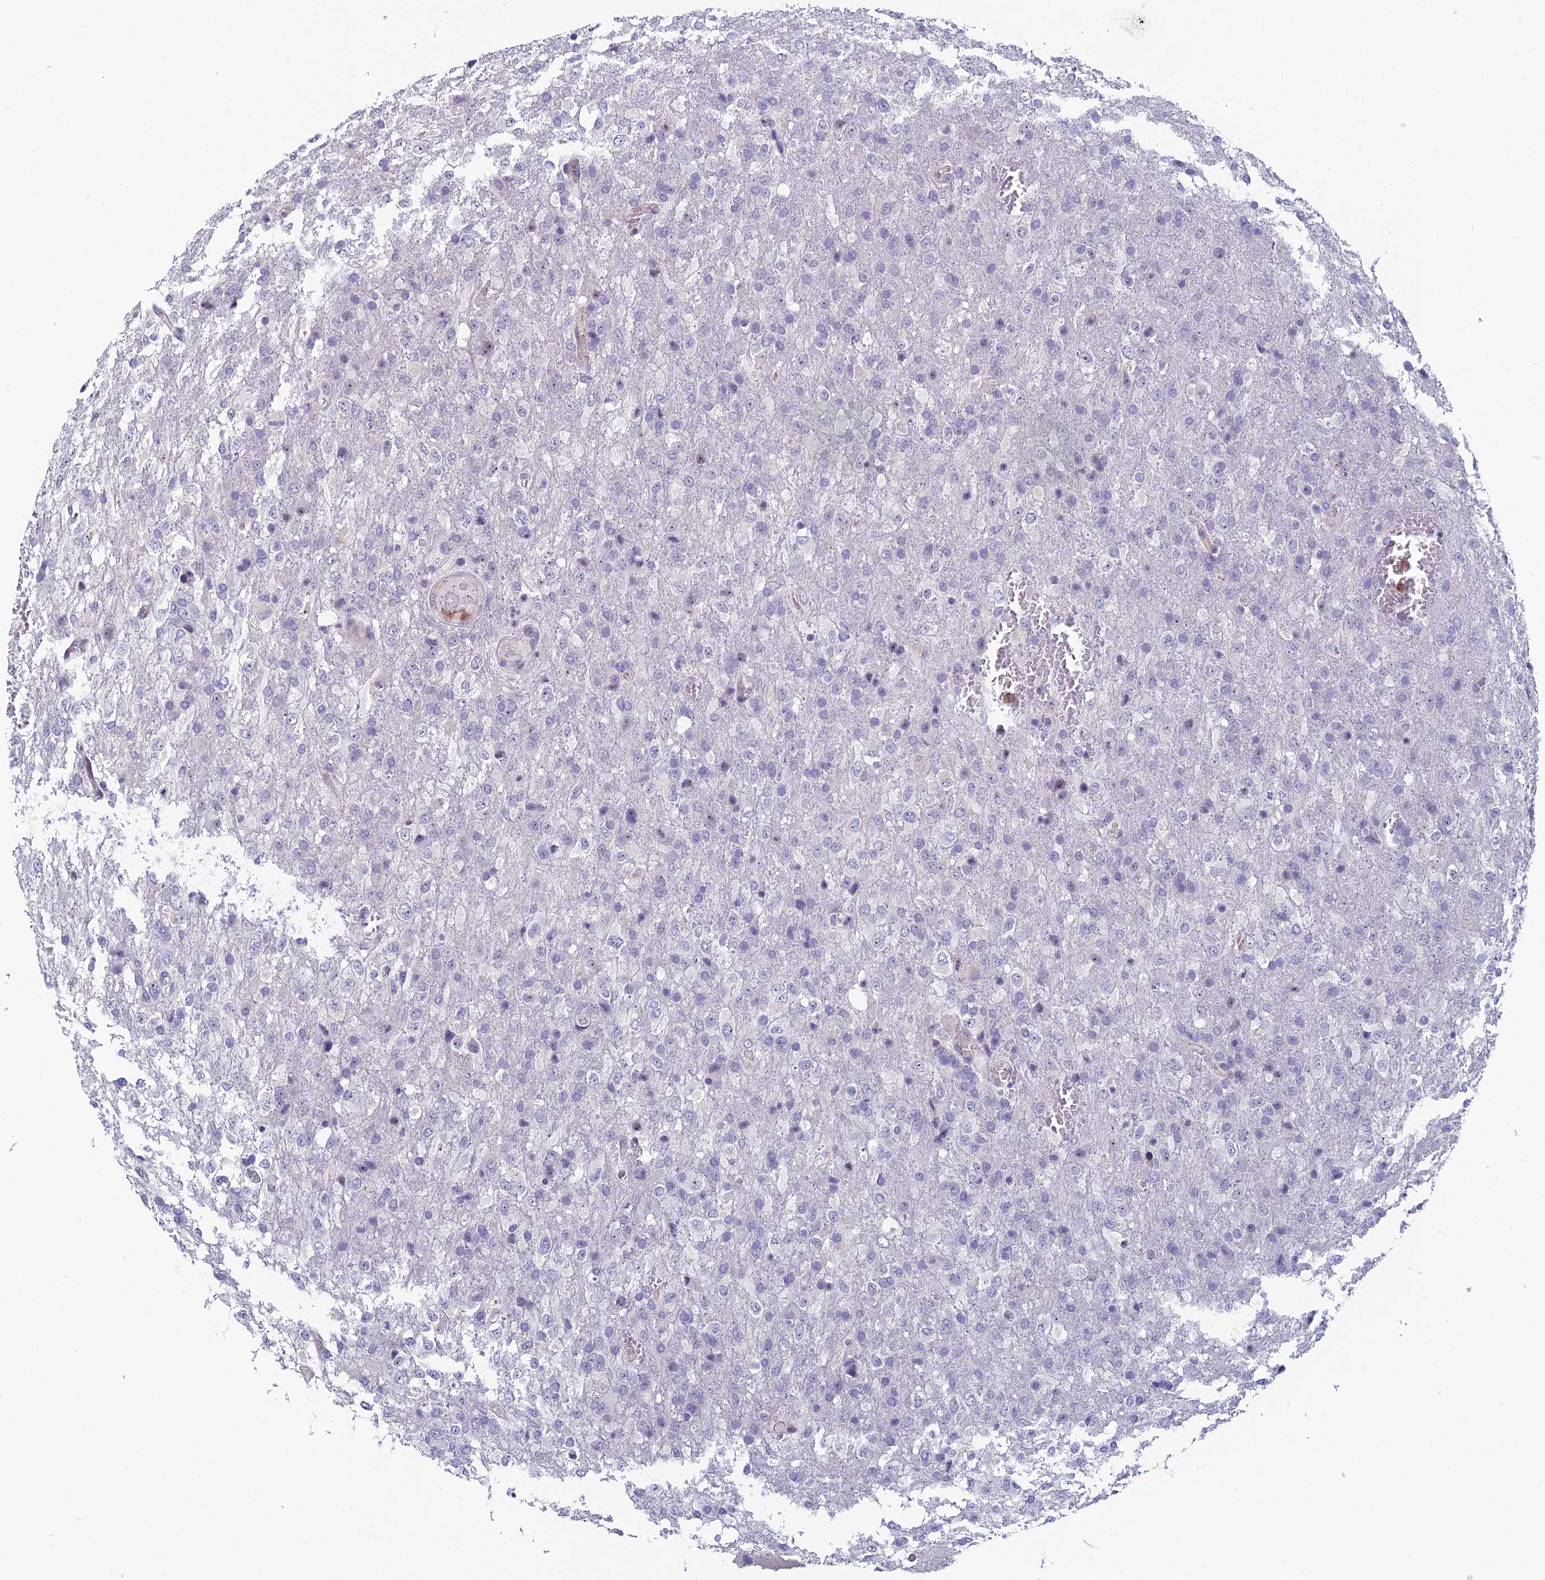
{"staining": {"intensity": "negative", "quantity": "none", "location": "none"}, "tissue": "glioma", "cell_type": "Tumor cells", "image_type": "cancer", "snomed": [{"axis": "morphology", "description": "Glioma, malignant, High grade"}, {"axis": "topography", "description": "Brain"}], "caption": "Malignant high-grade glioma was stained to show a protein in brown. There is no significant positivity in tumor cells.", "gene": "NOC2L", "patient": {"sex": "female", "age": 74}}